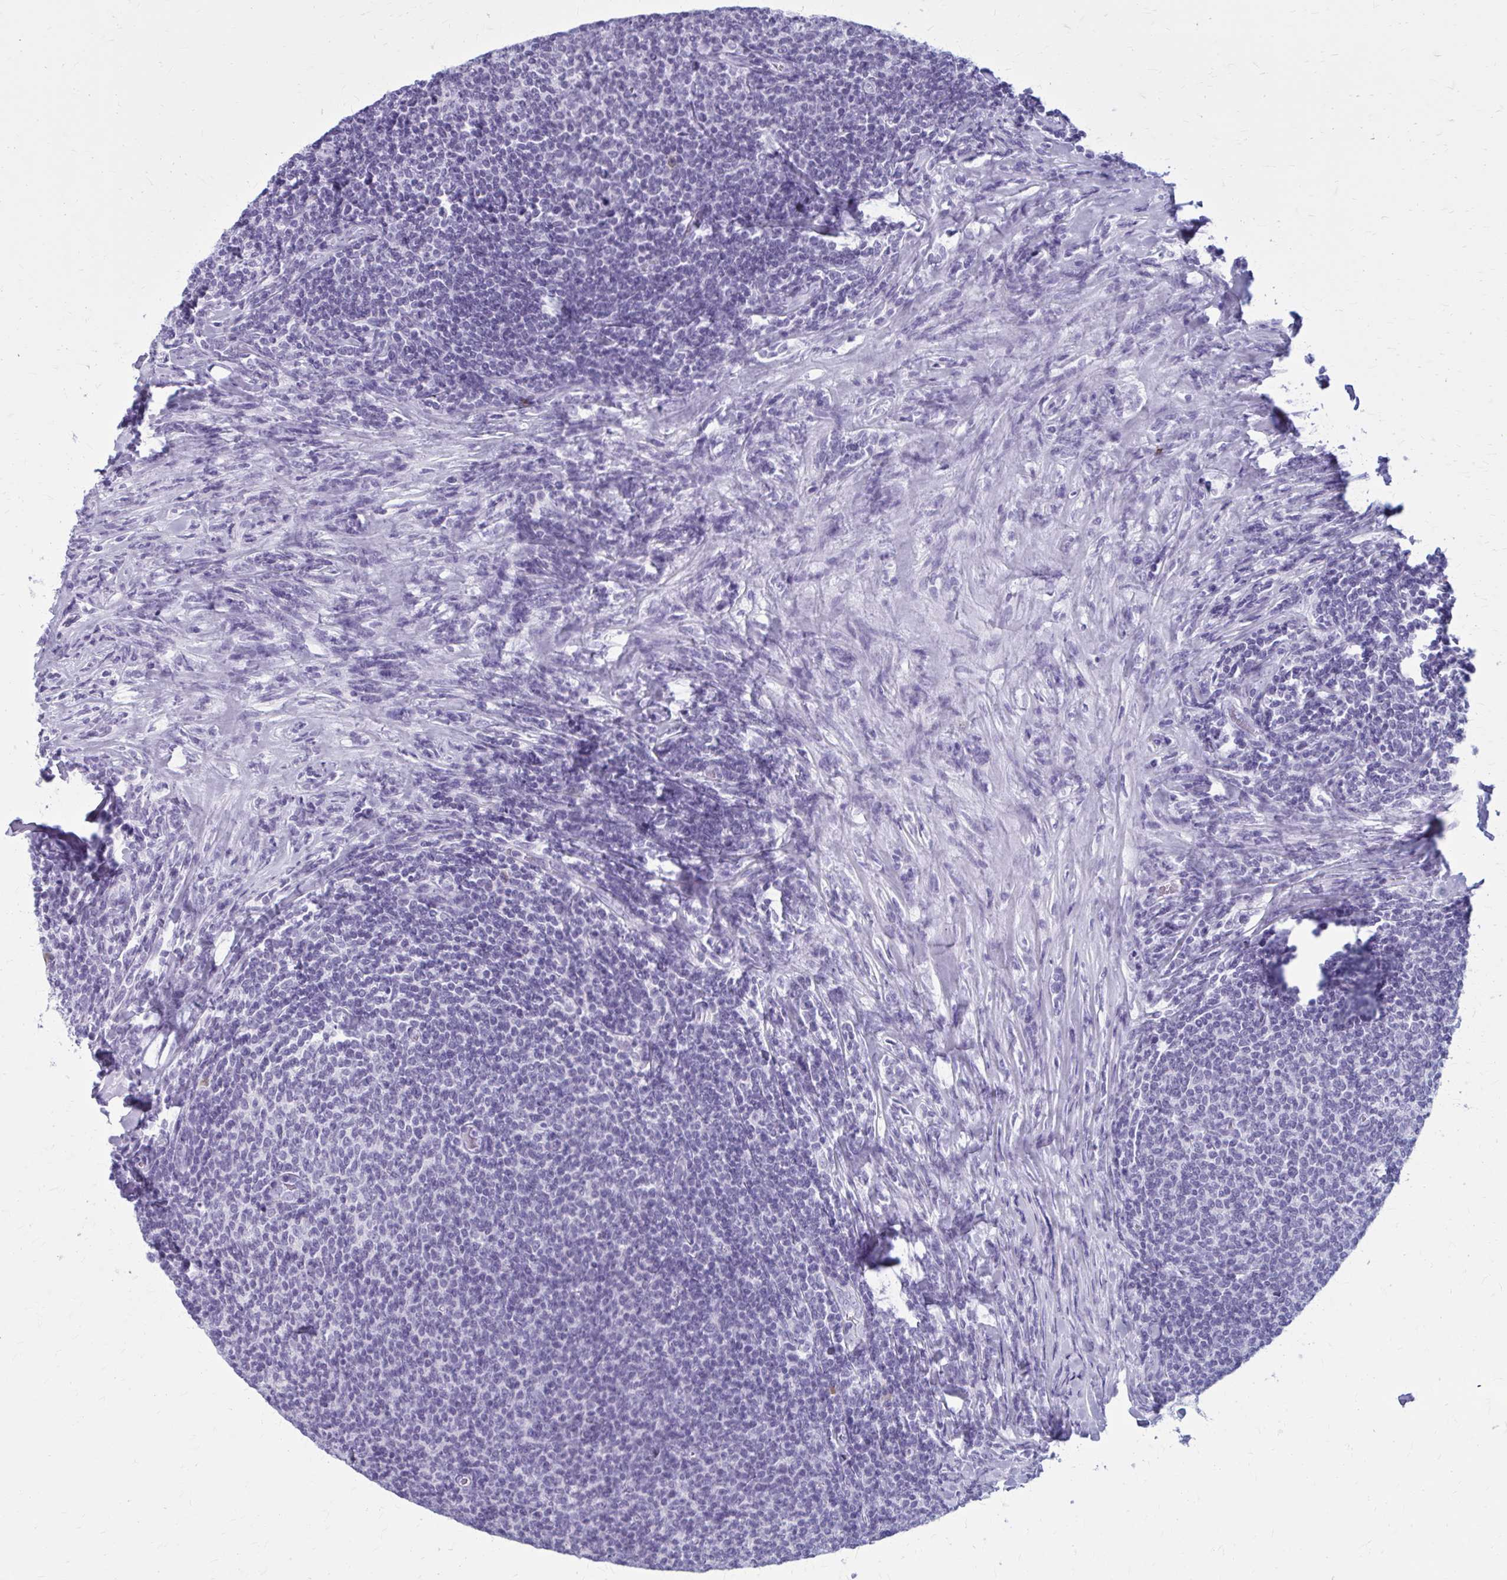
{"staining": {"intensity": "negative", "quantity": "none", "location": "none"}, "tissue": "lymphoma", "cell_type": "Tumor cells", "image_type": "cancer", "snomed": [{"axis": "morphology", "description": "Malignant lymphoma, non-Hodgkin's type, Low grade"}, {"axis": "topography", "description": "Lymph node"}], "caption": "Immunohistochemical staining of human lymphoma exhibits no significant staining in tumor cells.", "gene": "ZDHHC7", "patient": {"sex": "male", "age": 52}}